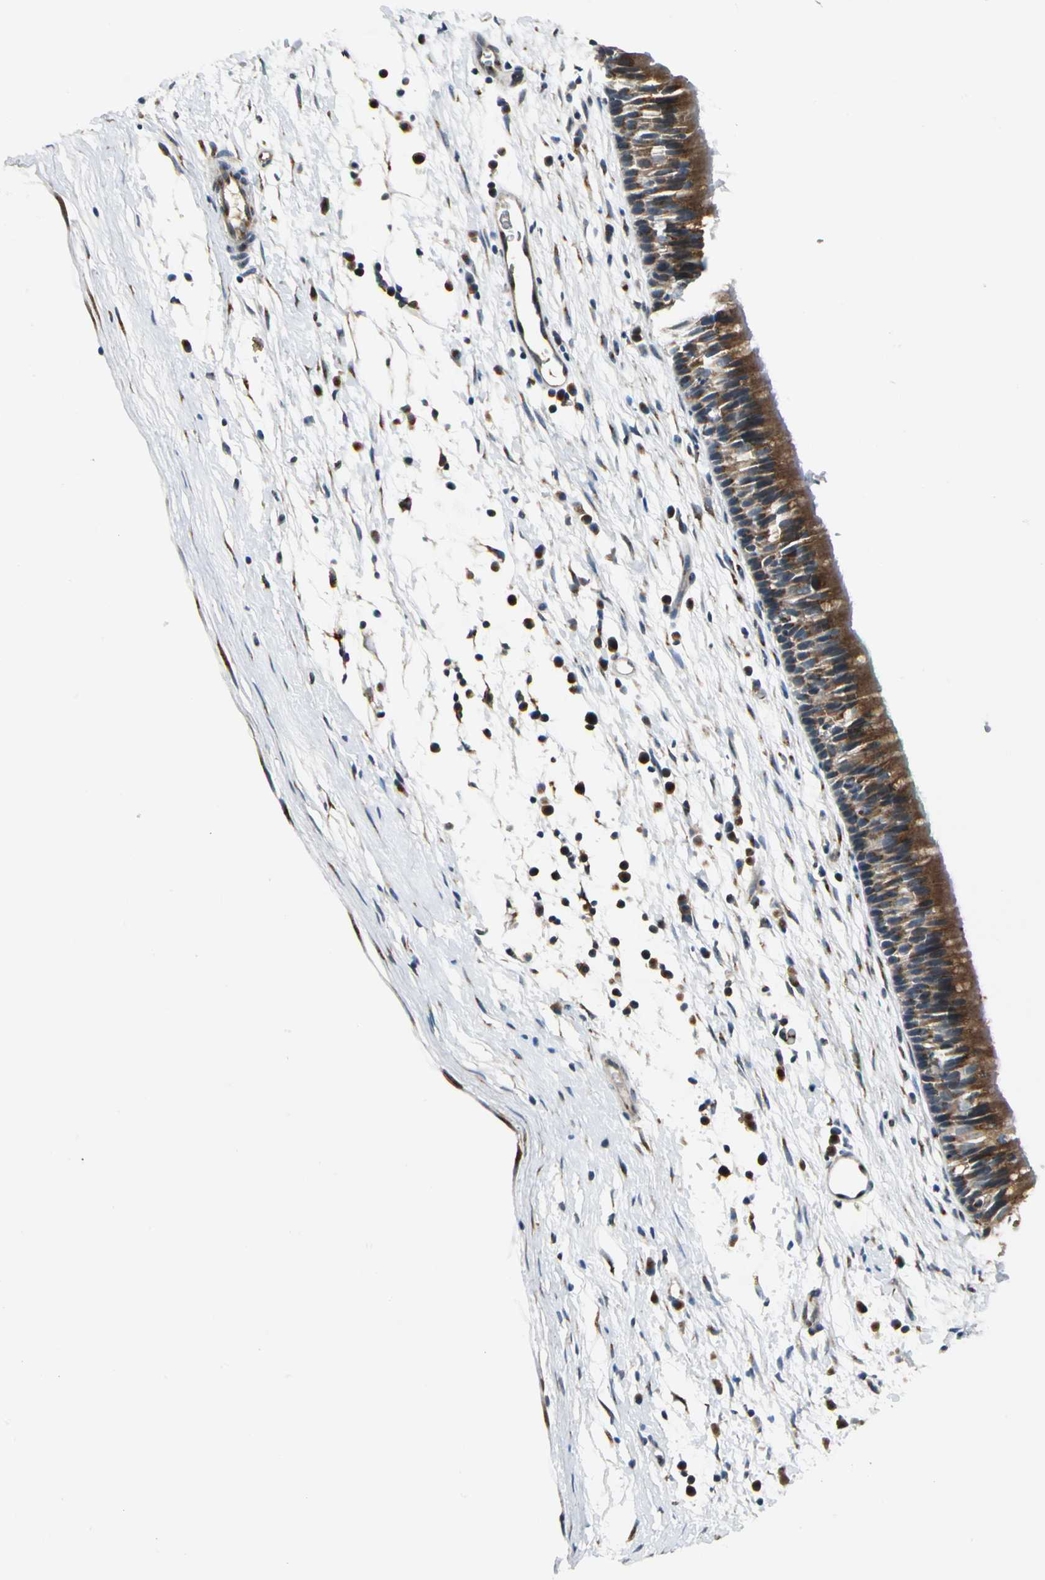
{"staining": {"intensity": "strong", "quantity": ">75%", "location": "cytoplasmic/membranous"}, "tissue": "nasopharynx", "cell_type": "Respiratory epithelial cells", "image_type": "normal", "snomed": [{"axis": "morphology", "description": "Normal tissue, NOS"}, {"axis": "topography", "description": "Nasopharynx"}], "caption": "About >75% of respiratory epithelial cells in normal nasopharynx display strong cytoplasmic/membranous protein positivity as visualized by brown immunohistochemical staining.", "gene": "BNIP1", "patient": {"sex": "male", "age": 13}}